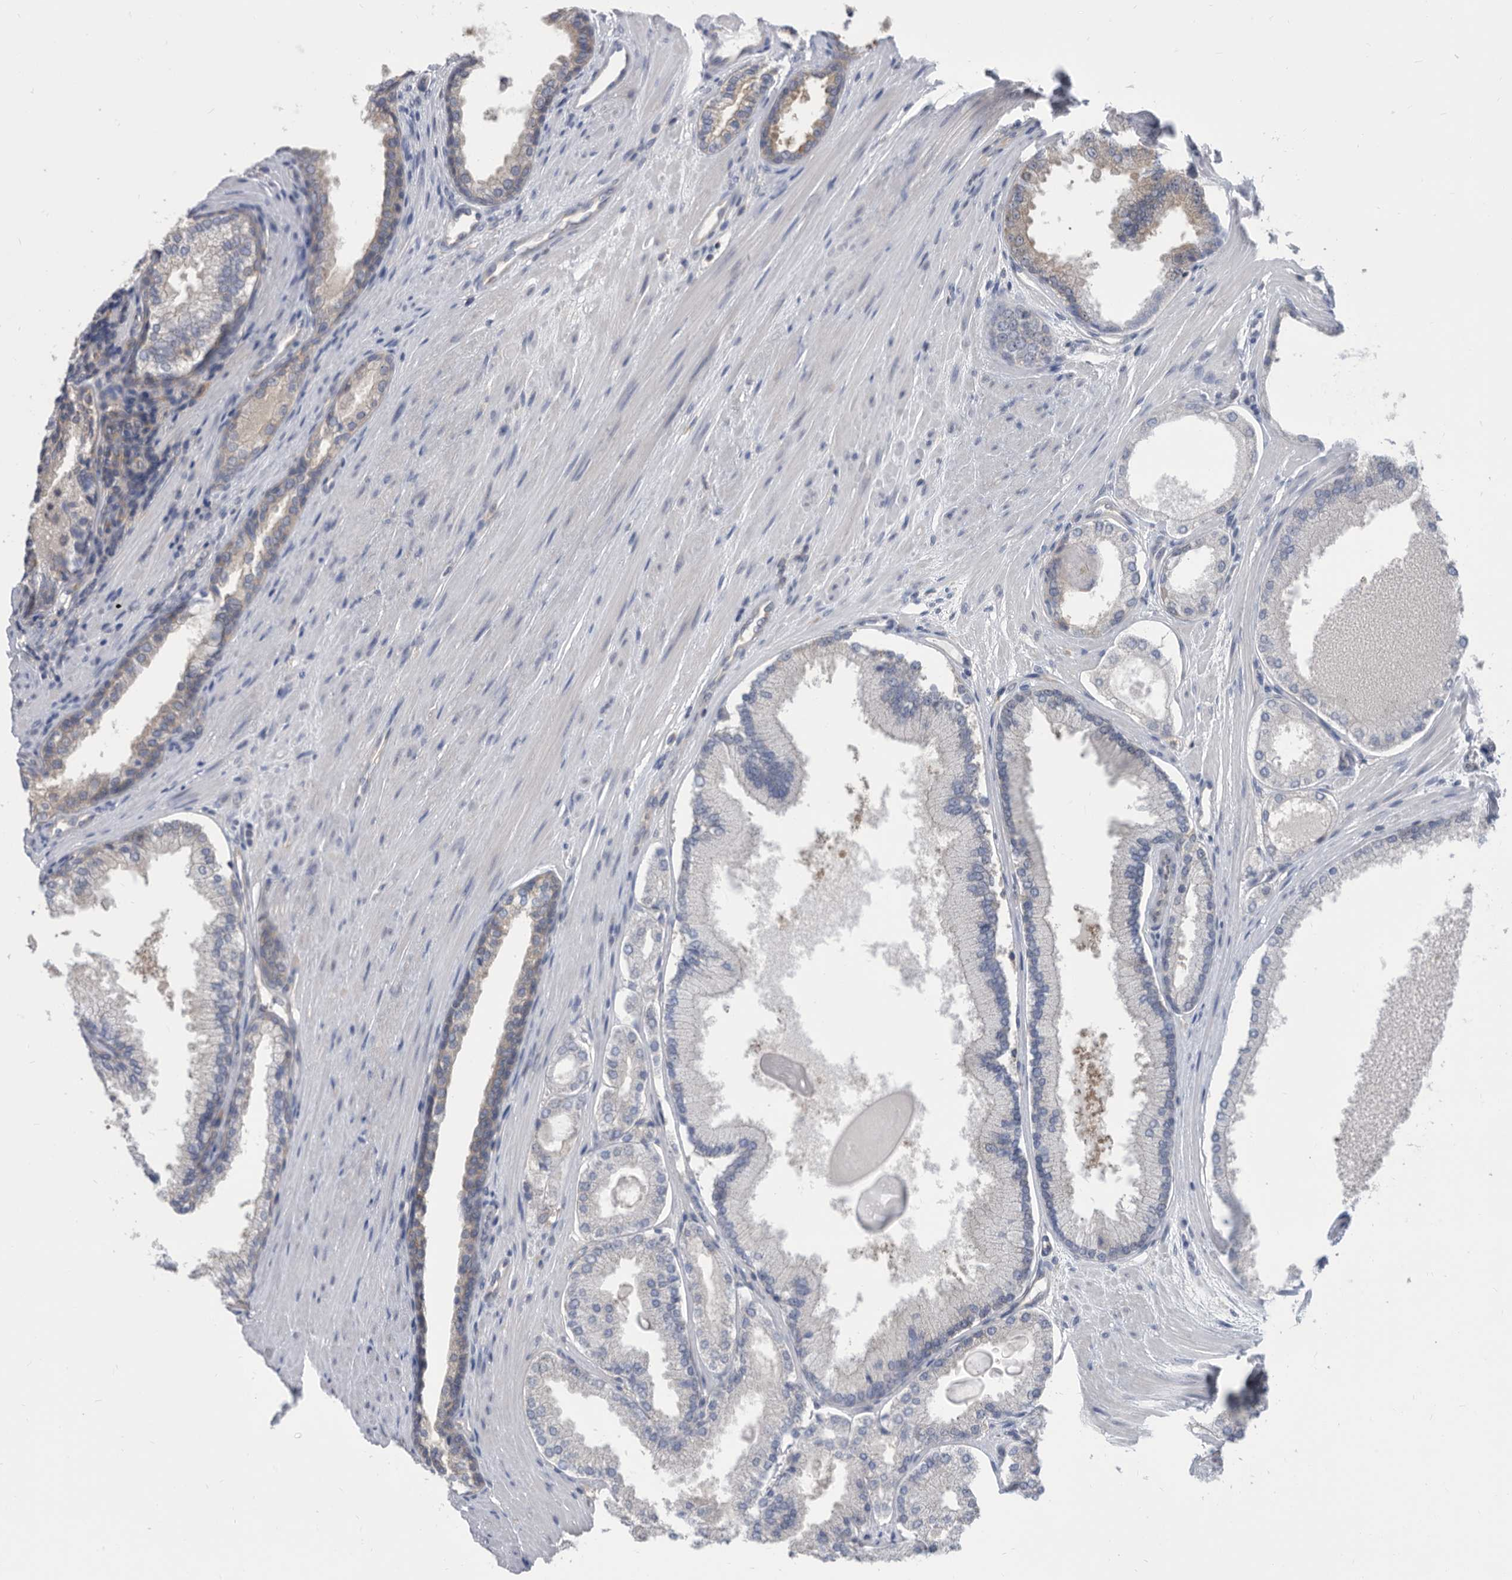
{"staining": {"intensity": "negative", "quantity": "none", "location": "none"}, "tissue": "prostate cancer", "cell_type": "Tumor cells", "image_type": "cancer", "snomed": [{"axis": "morphology", "description": "Adenocarcinoma, High grade"}, {"axis": "topography", "description": "Prostate"}], "caption": "The micrograph displays no significant positivity in tumor cells of prostate cancer (high-grade adenocarcinoma). Nuclei are stained in blue.", "gene": "CCT4", "patient": {"sex": "male", "age": 60}}